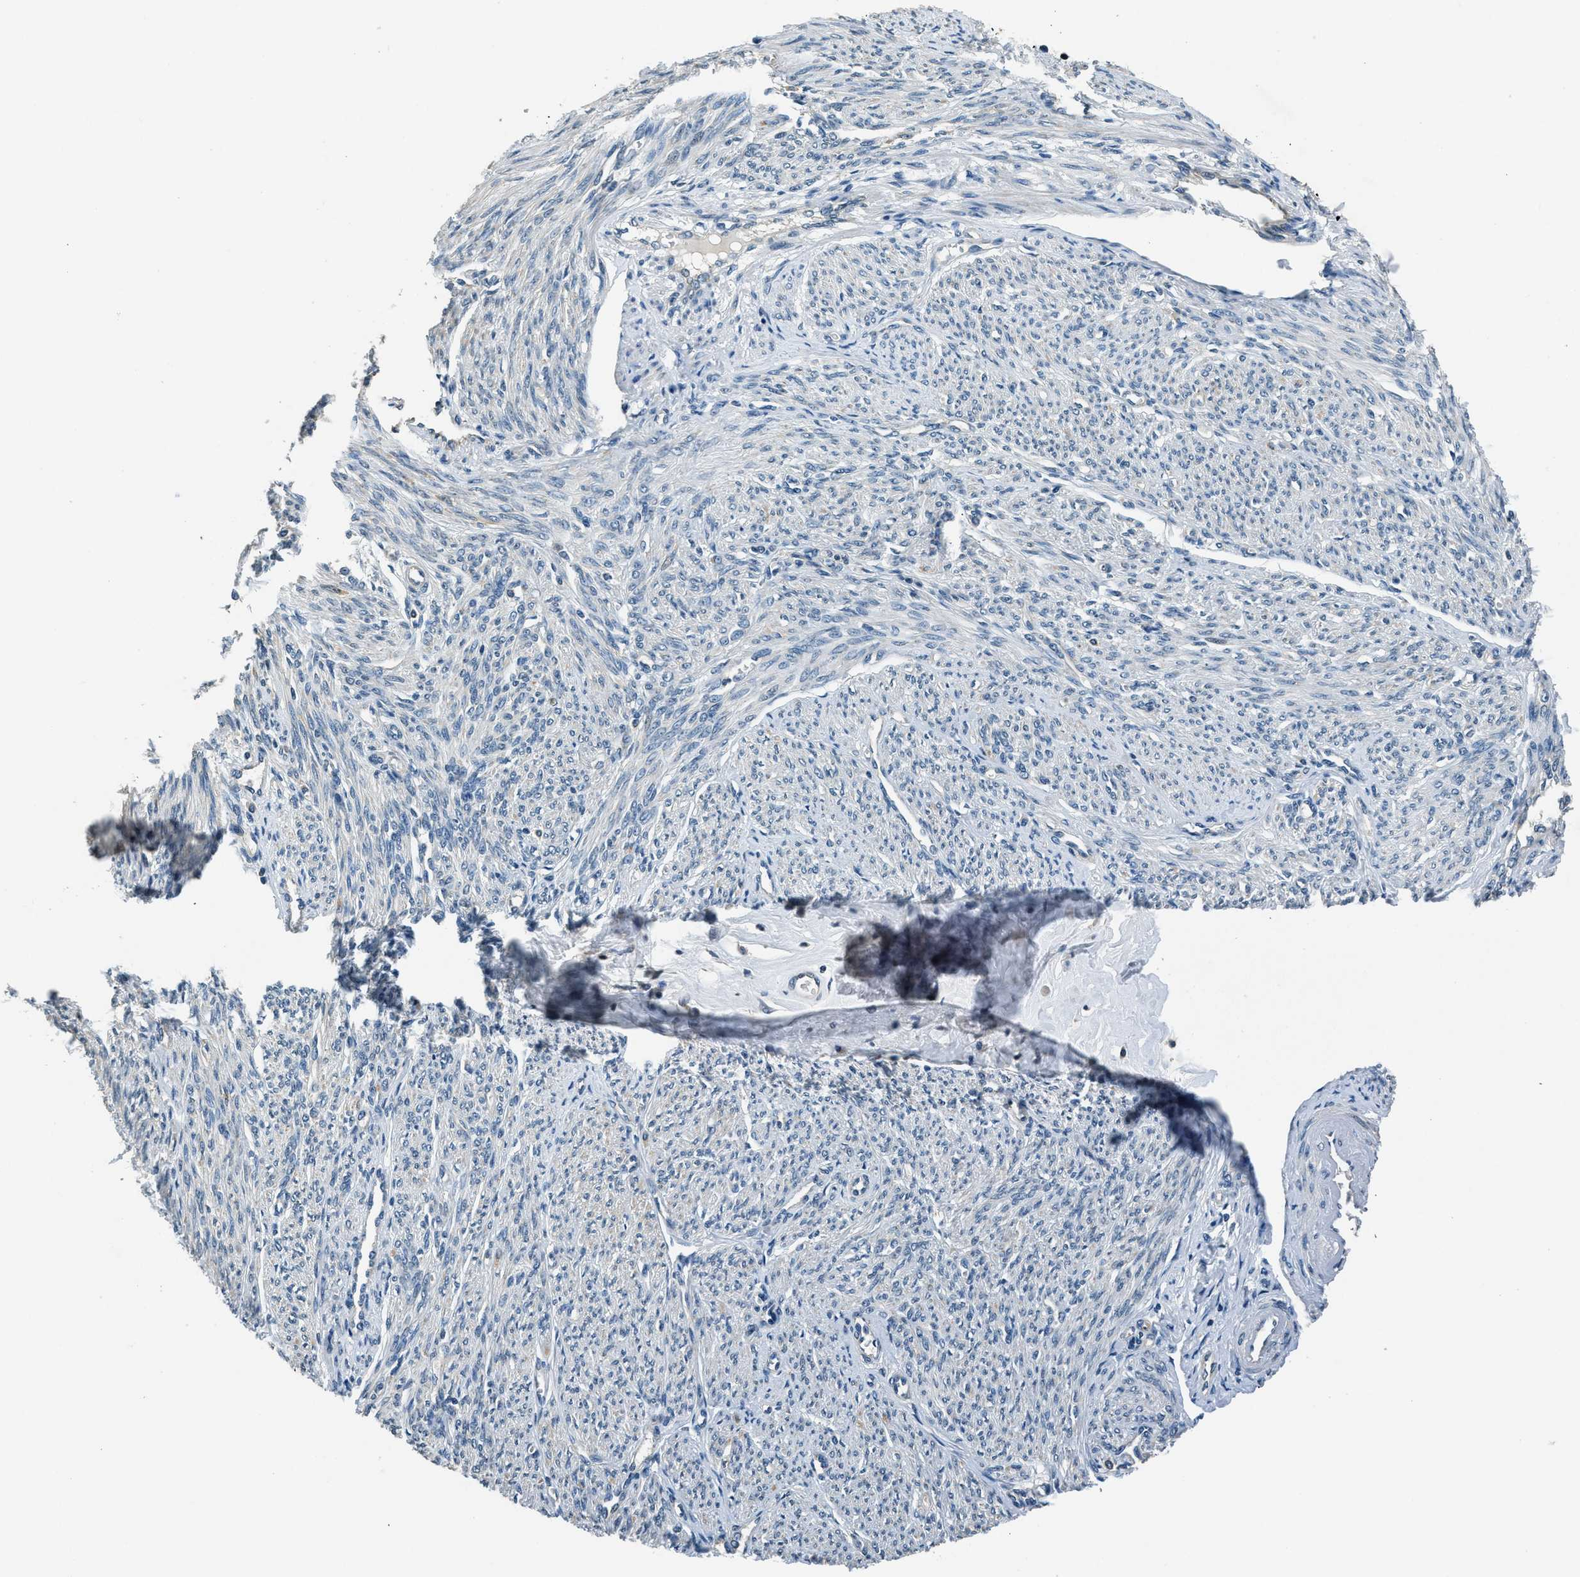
{"staining": {"intensity": "negative", "quantity": "none", "location": "none"}, "tissue": "smooth muscle", "cell_type": "Smooth muscle cells", "image_type": "normal", "snomed": [{"axis": "morphology", "description": "Normal tissue, NOS"}, {"axis": "topography", "description": "Smooth muscle"}], "caption": "Smooth muscle cells show no significant protein expression in unremarkable smooth muscle. (IHC, brightfield microscopy, high magnification).", "gene": "NME8", "patient": {"sex": "female", "age": 65}}